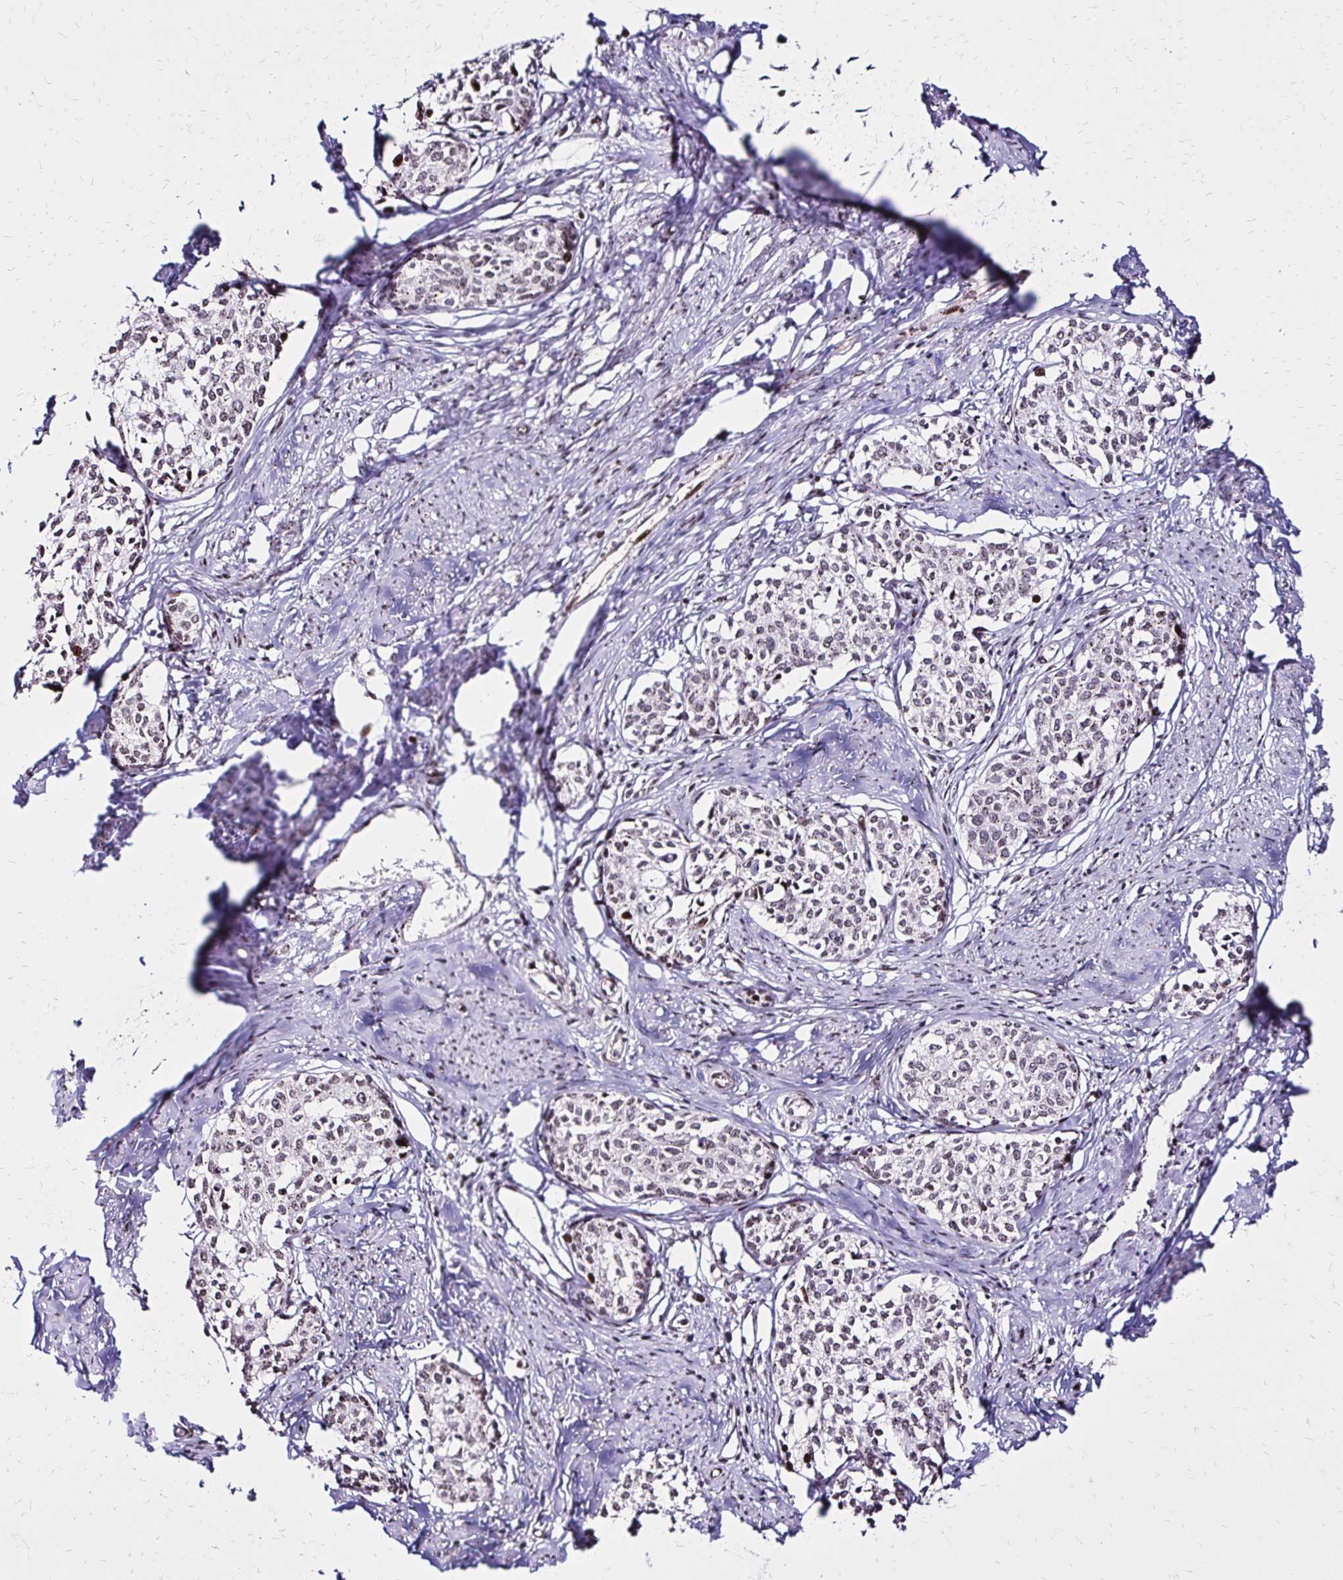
{"staining": {"intensity": "weak", "quantity": "25%-75%", "location": "cytoplasmic/membranous,nuclear"}, "tissue": "cervical cancer", "cell_type": "Tumor cells", "image_type": "cancer", "snomed": [{"axis": "morphology", "description": "Squamous cell carcinoma, NOS"}, {"axis": "morphology", "description": "Adenocarcinoma, NOS"}, {"axis": "topography", "description": "Cervix"}], "caption": "This is a histology image of IHC staining of adenocarcinoma (cervical), which shows weak staining in the cytoplasmic/membranous and nuclear of tumor cells.", "gene": "TOB1", "patient": {"sex": "female", "age": 52}}